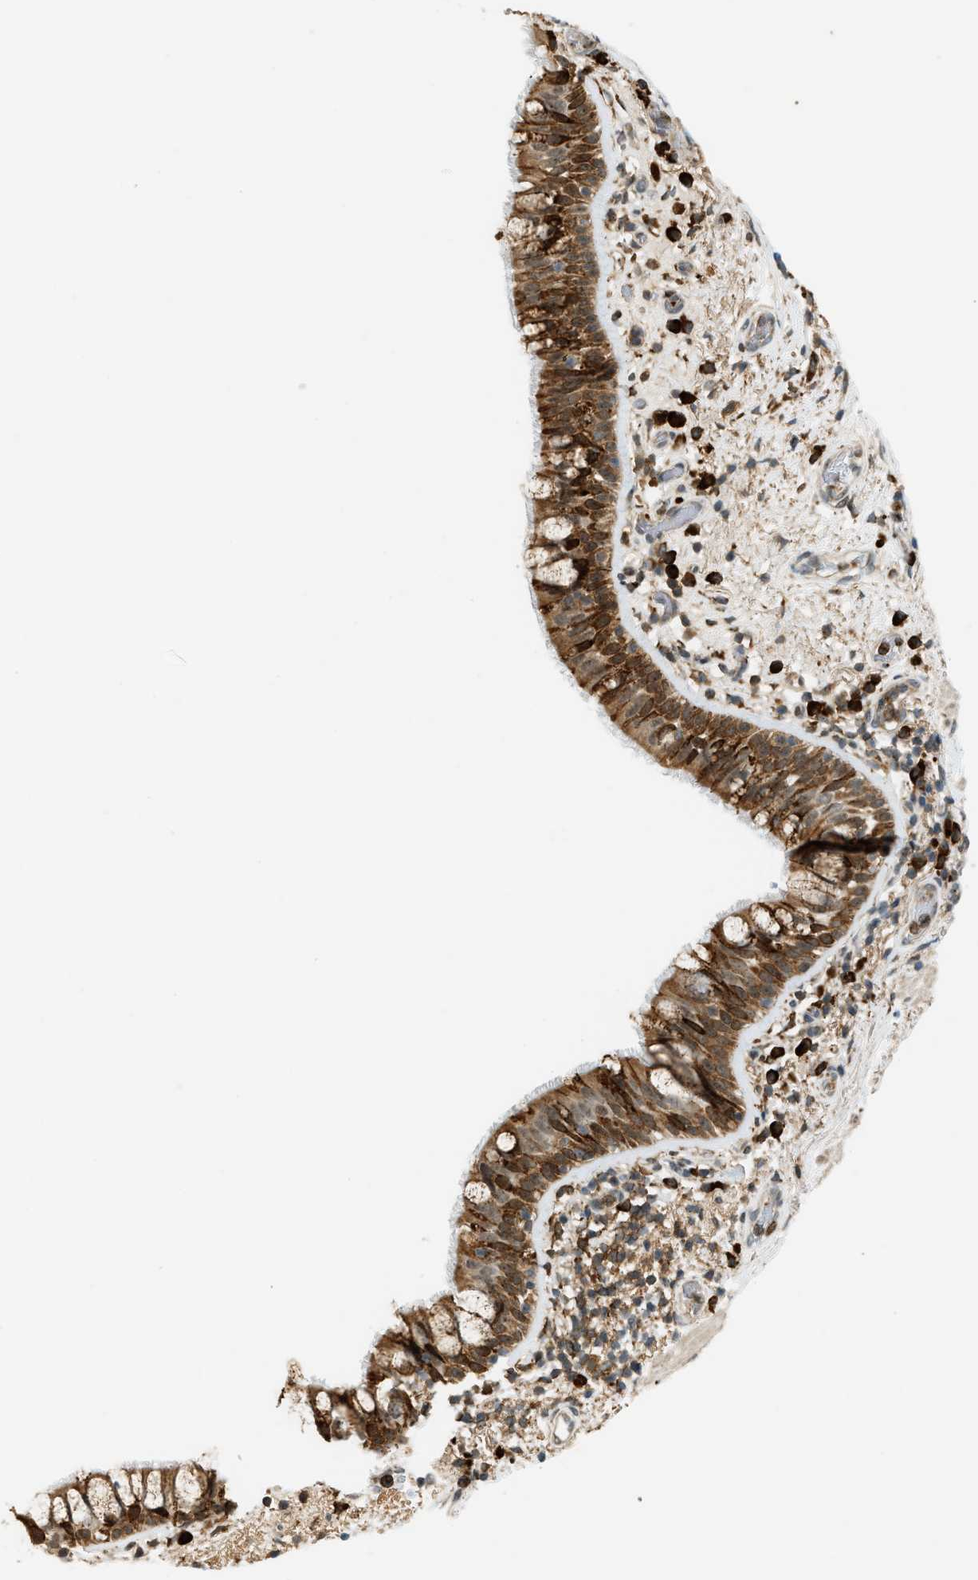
{"staining": {"intensity": "moderate", "quantity": ">75%", "location": "cytoplasmic/membranous,nuclear"}, "tissue": "bronchus", "cell_type": "Respiratory epithelial cells", "image_type": "normal", "snomed": [{"axis": "morphology", "description": "Normal tissue, NOS"}, {"axis": "morphology", "description": "Inflammation, NOS"}, {"axis": "topography", "description": "Cartilage tissue"}, {"axis": "topography", "description": "Bronchus"}], "caption": "Immunohistochemistry (IHC) photomicrograph of normal bronchus: bronchus stained using immunohistochemistry shows medium levels of moderate protein expression localized specifically in the cytoplasmic/membranous,nuclear of respiratory epithelial cells, appearing as a cytoplasmic/membranous,nuclear brown color.", "gene": "SEMA4D", "patient": {"sex": "male", "age": 77}}